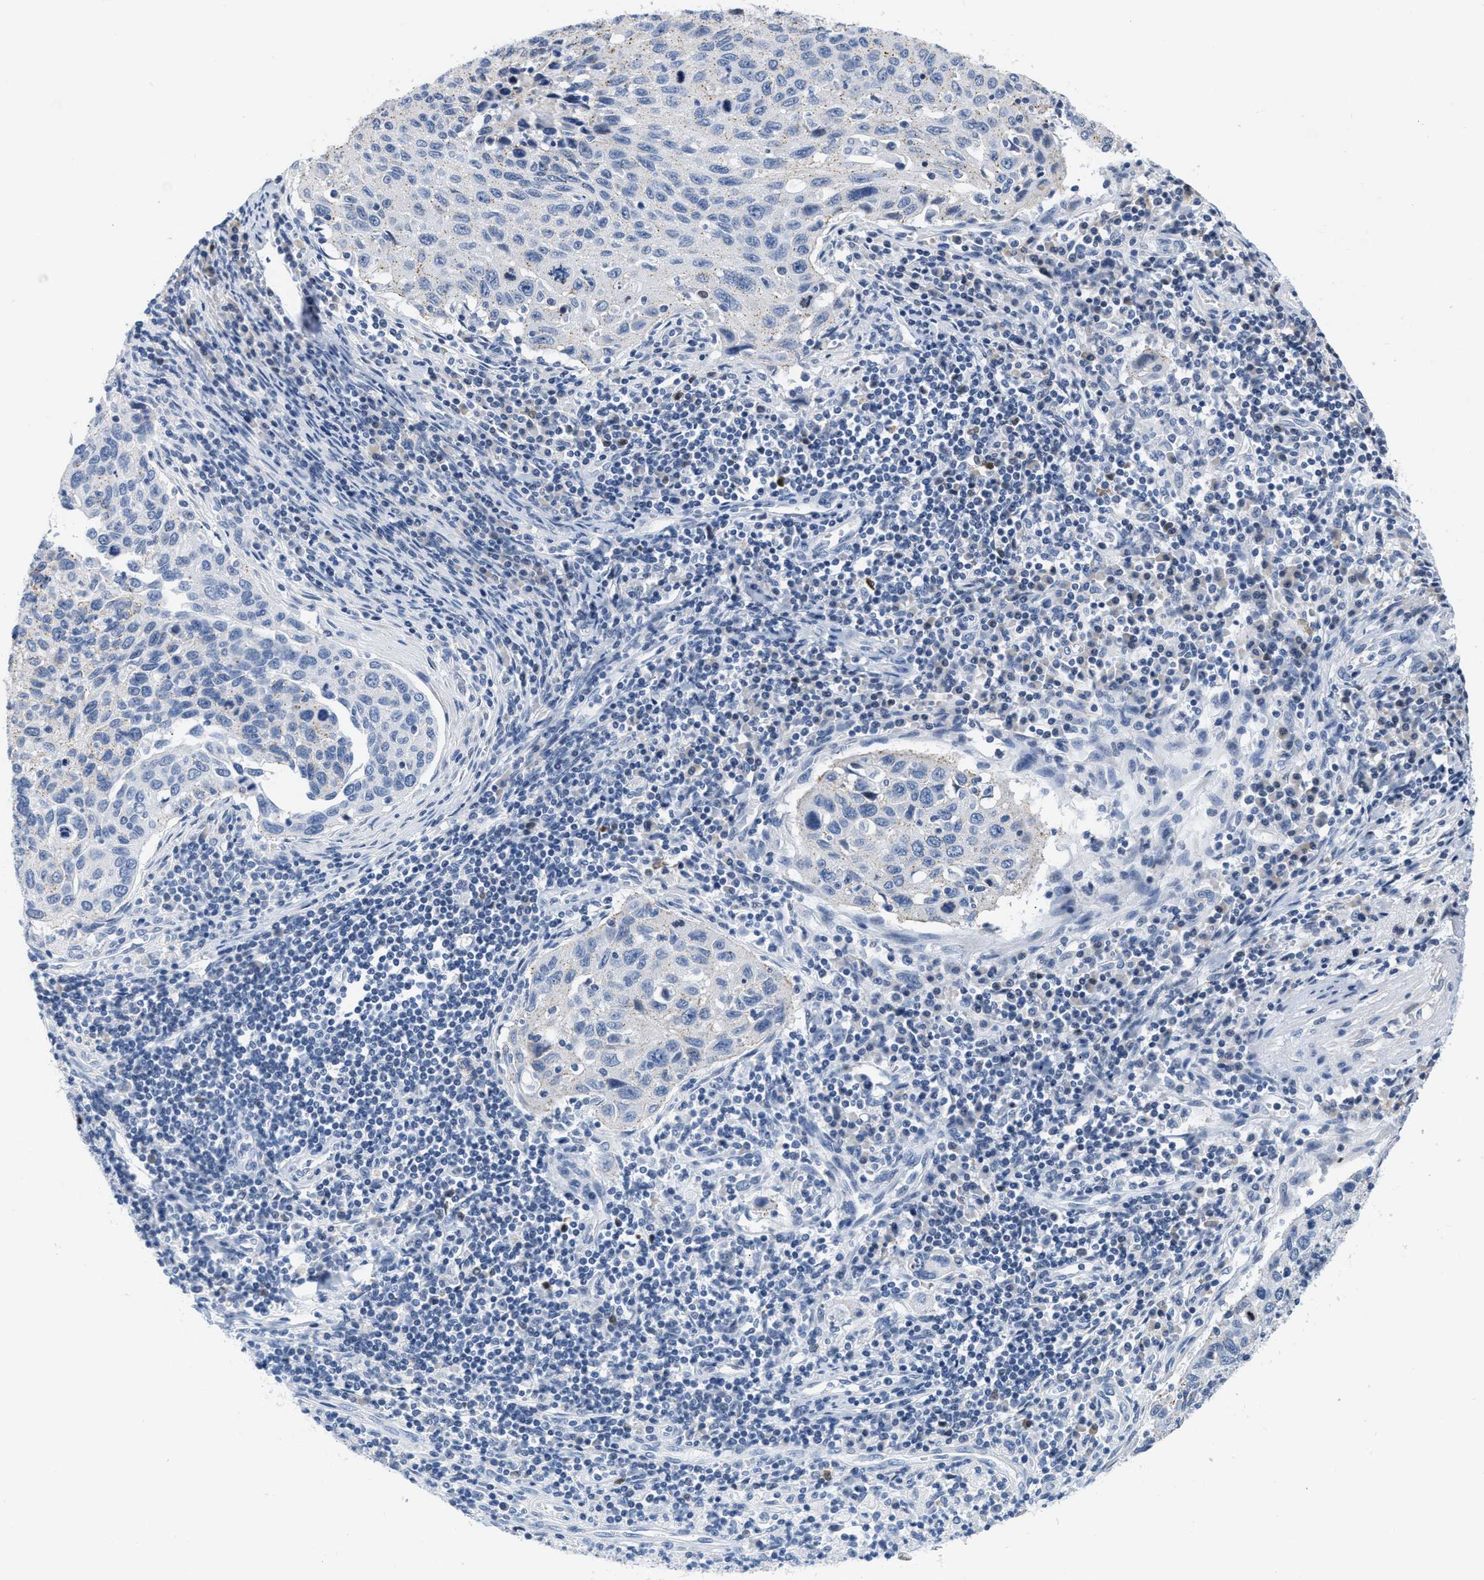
{"staining": {"intensity": "negative", "quantity": "none", "location": "none"}, "tissue": "cervical cancer", "cell_type": "Tumor cells", "image_type": "cancer", "snomed": [{"axis": "morphology", "description": "Squamous cell carcinoma, NOS"}, {"axis": "topography", "description": "Cervix"}], "caption": "DAB (3,3'-diaminobenzidine) immunohistochemical staining of human squamous cell carcinoma (cervical) displays no significant positivity in tumor cells.", "gene": "CRYM", "patient": {"sex": "female", "age": 53}}